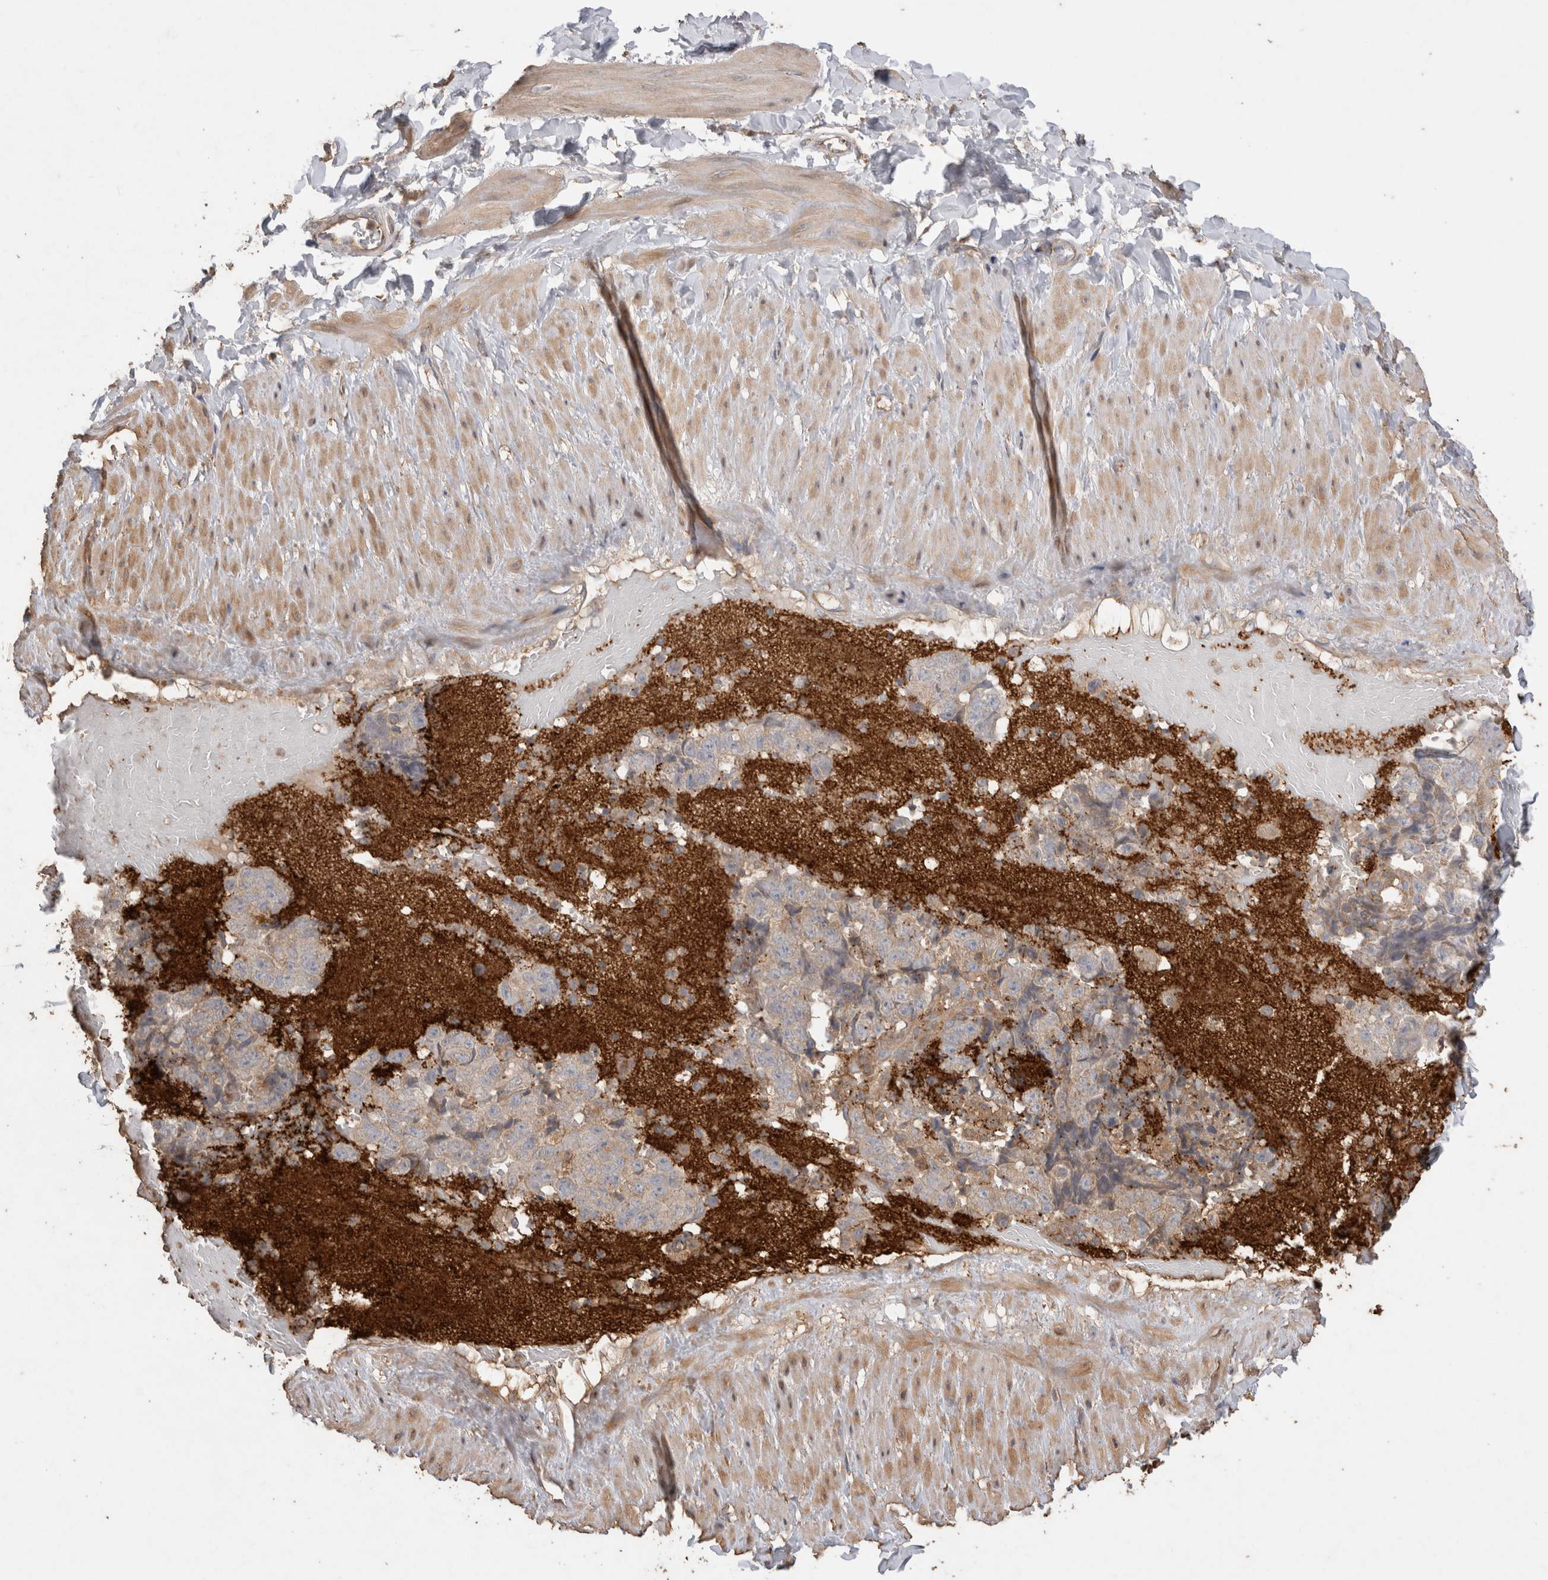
{"staining": {"intensity": "moderate", "quantity": "25%-75%", "location": "cytoplasmic/membranous"}, "tissue": "adipose tissue", "cell_type": "Adipocytes", "image_type": "normal", "snomed": [{"axis": "morphology", "description": "Normal tissue, NOS"}, {"axis": "topography", "description": "Adipose tissue"}, {"axis": "topography", "description": "Vascular tissue"}, {"axis": "topography", "description": "Peripheral nerve tissue"}], "caption": "DAB immunohistochemical staining of benign human adipose tissue shows moderate cytoplasmic/membranous protein expression in about 25%-75% of adipocytes.", "gene": "SNX31", "patient": {"sex": "male", "age": 25}}